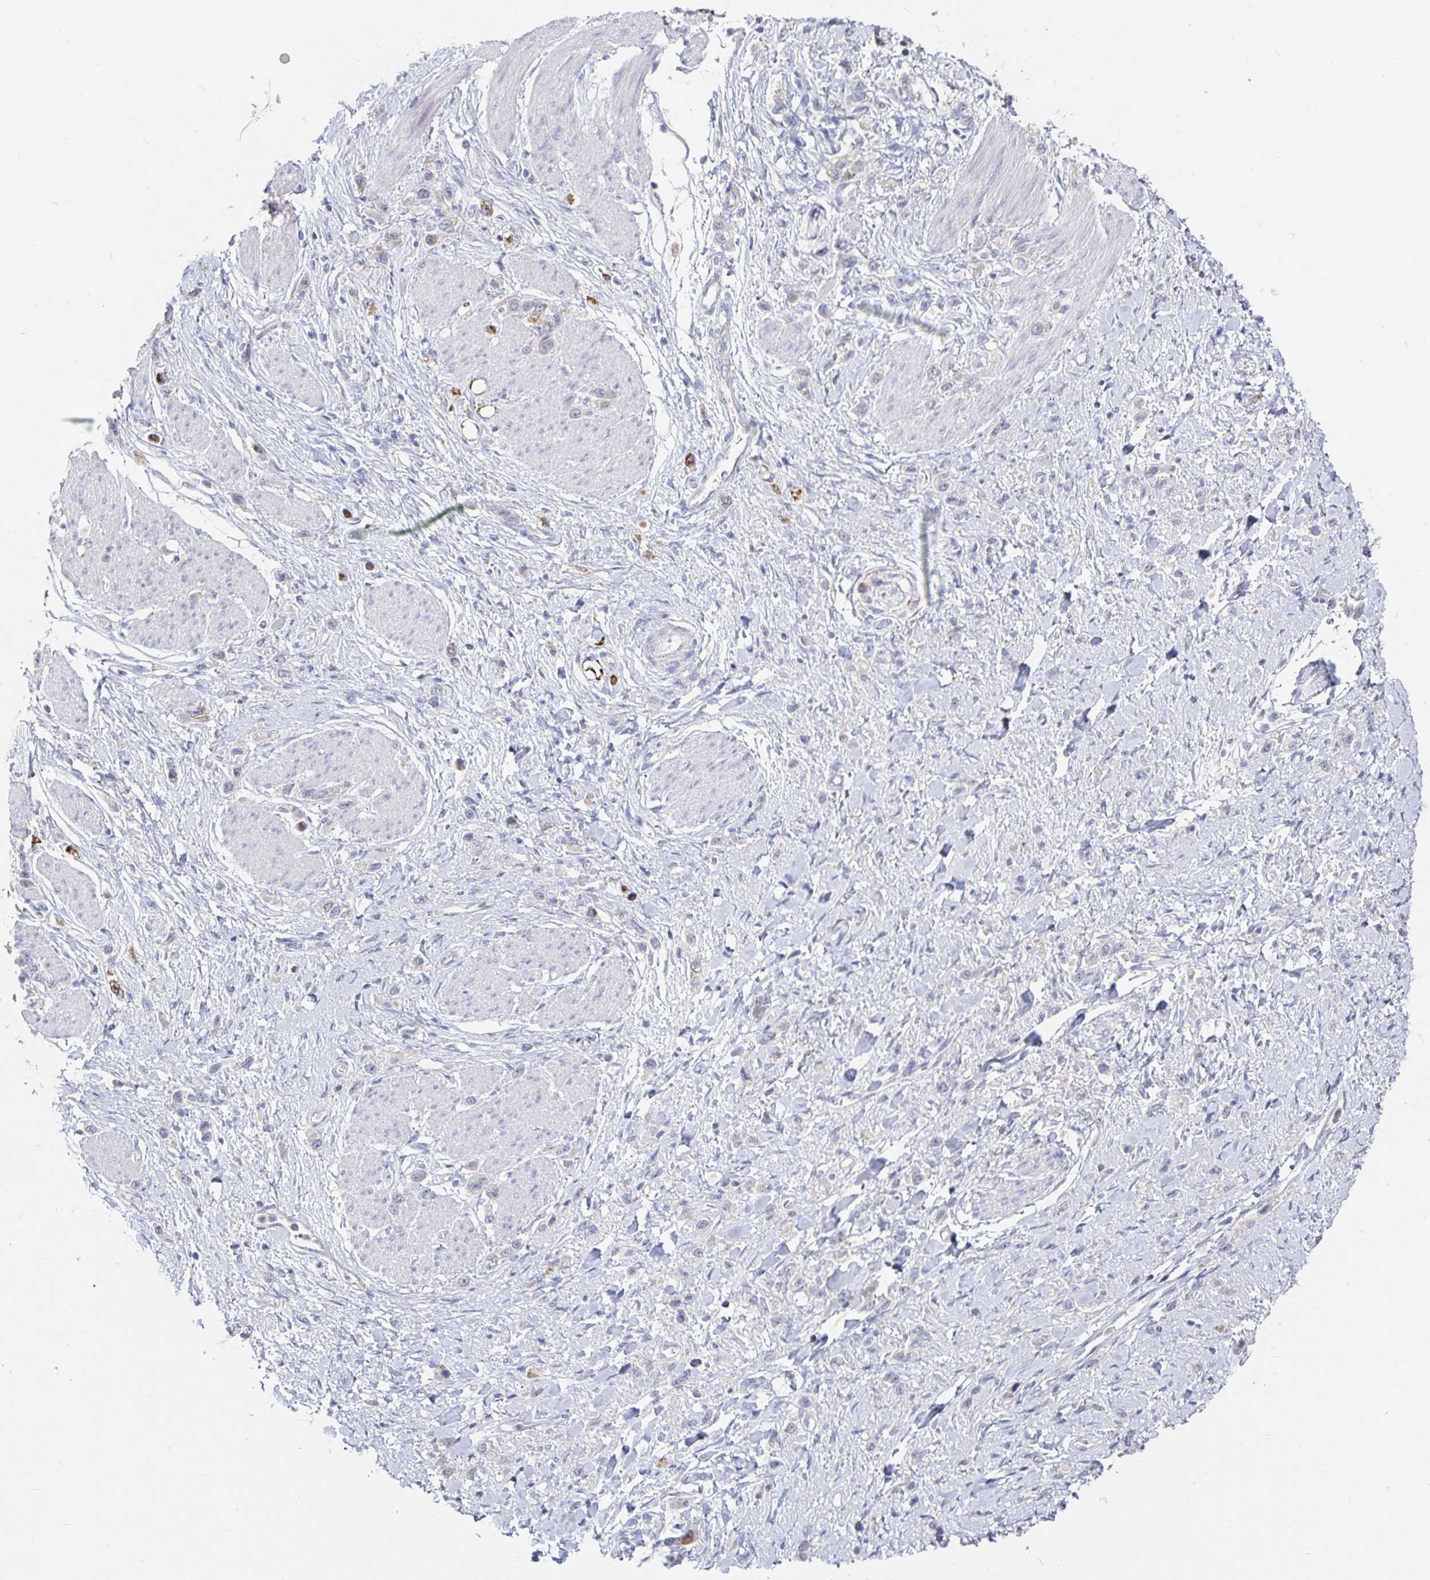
{"staining": {"intensity": "negative", "quantity": "none", "location": "none"}, "tissue": "stomach cancer", "cell_type": "Tumor cells", "image_type": "cancer", "snomed": [{"axis": "morphology", "description": "Adenocarcinoma, NOS"}, {"axis": "topography", "description": "Stomach"}], "caption": "Tumor cells are negative for brown protein staining in stomach adenocarcinoma.", "gene": "SPPL3", "patient": {"sex": "female", "age": 65}}